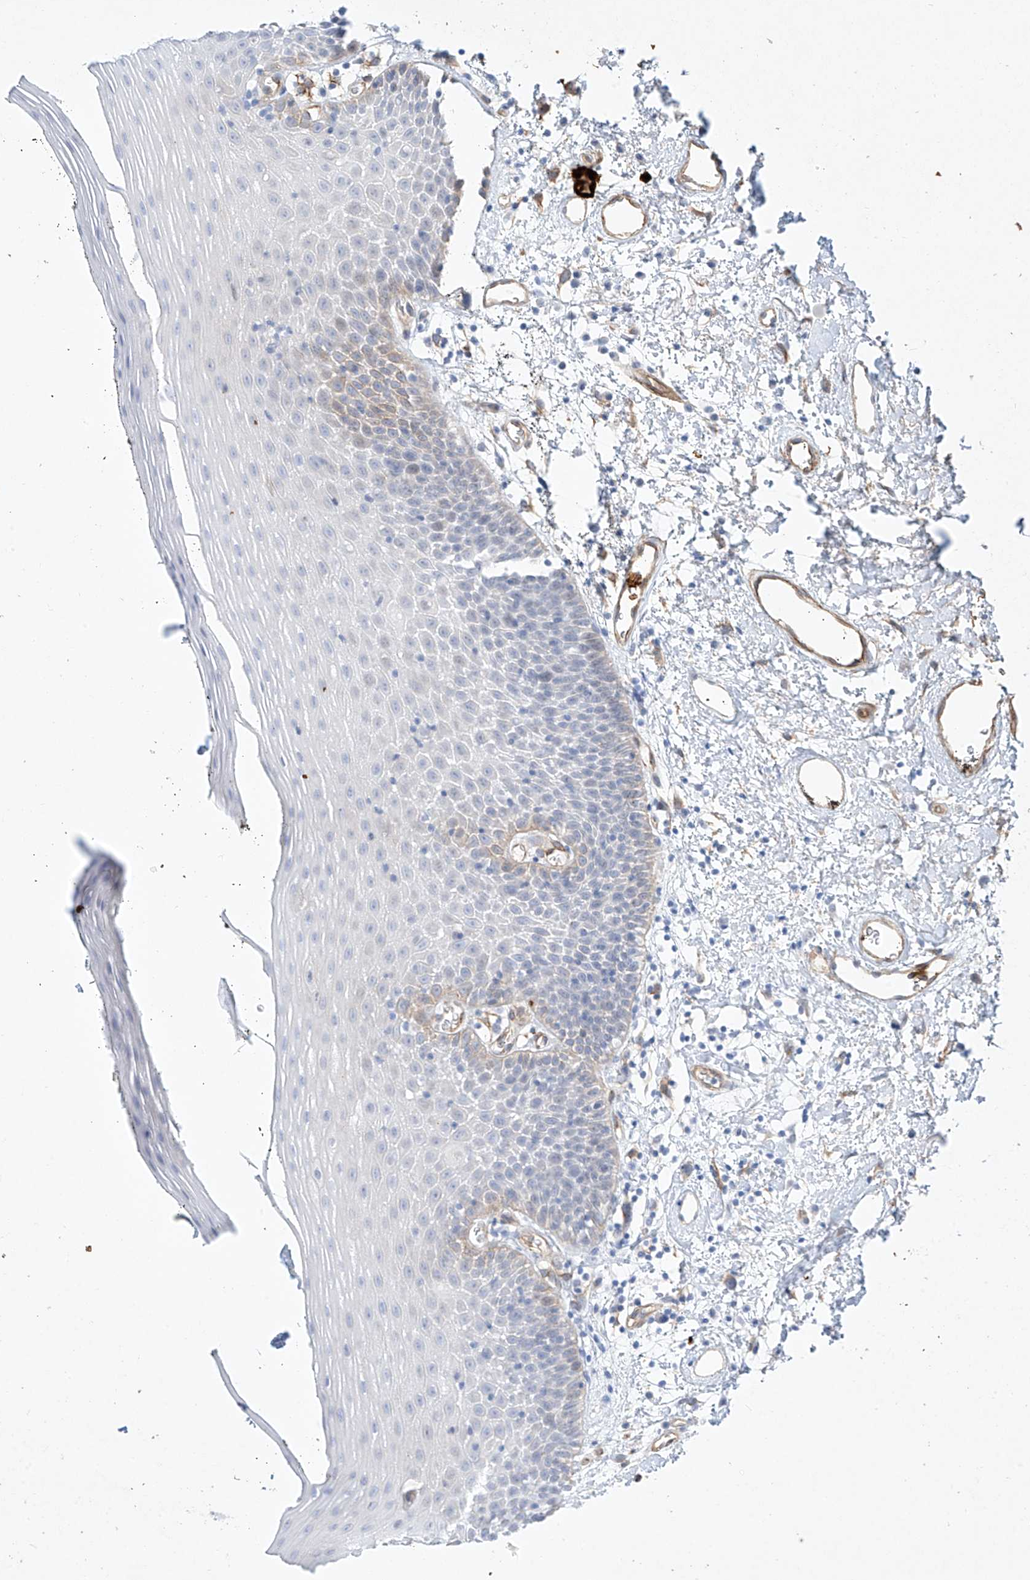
{"staining": {"intensity": "negative", "quantity": "none", "location": "none"}, "tissue": "oral mucosa", "cell_type": "Squamous epithelial cells", "image_type": "normal", "snomed": [{"axis": "morphology", "description": "Normal tissue, NOS"}, {"axis": "topography", "description": "Oral tissue"}], "caption": "Immunohistochemistry histopathology image of unremarkable oral mucosa stained for a protein (brown), which displays no staining in squamous epithelial cells. Nuclei are stained in blue.", "gene": "REEP2", "patient": {"sex": "male", "age": 74}}